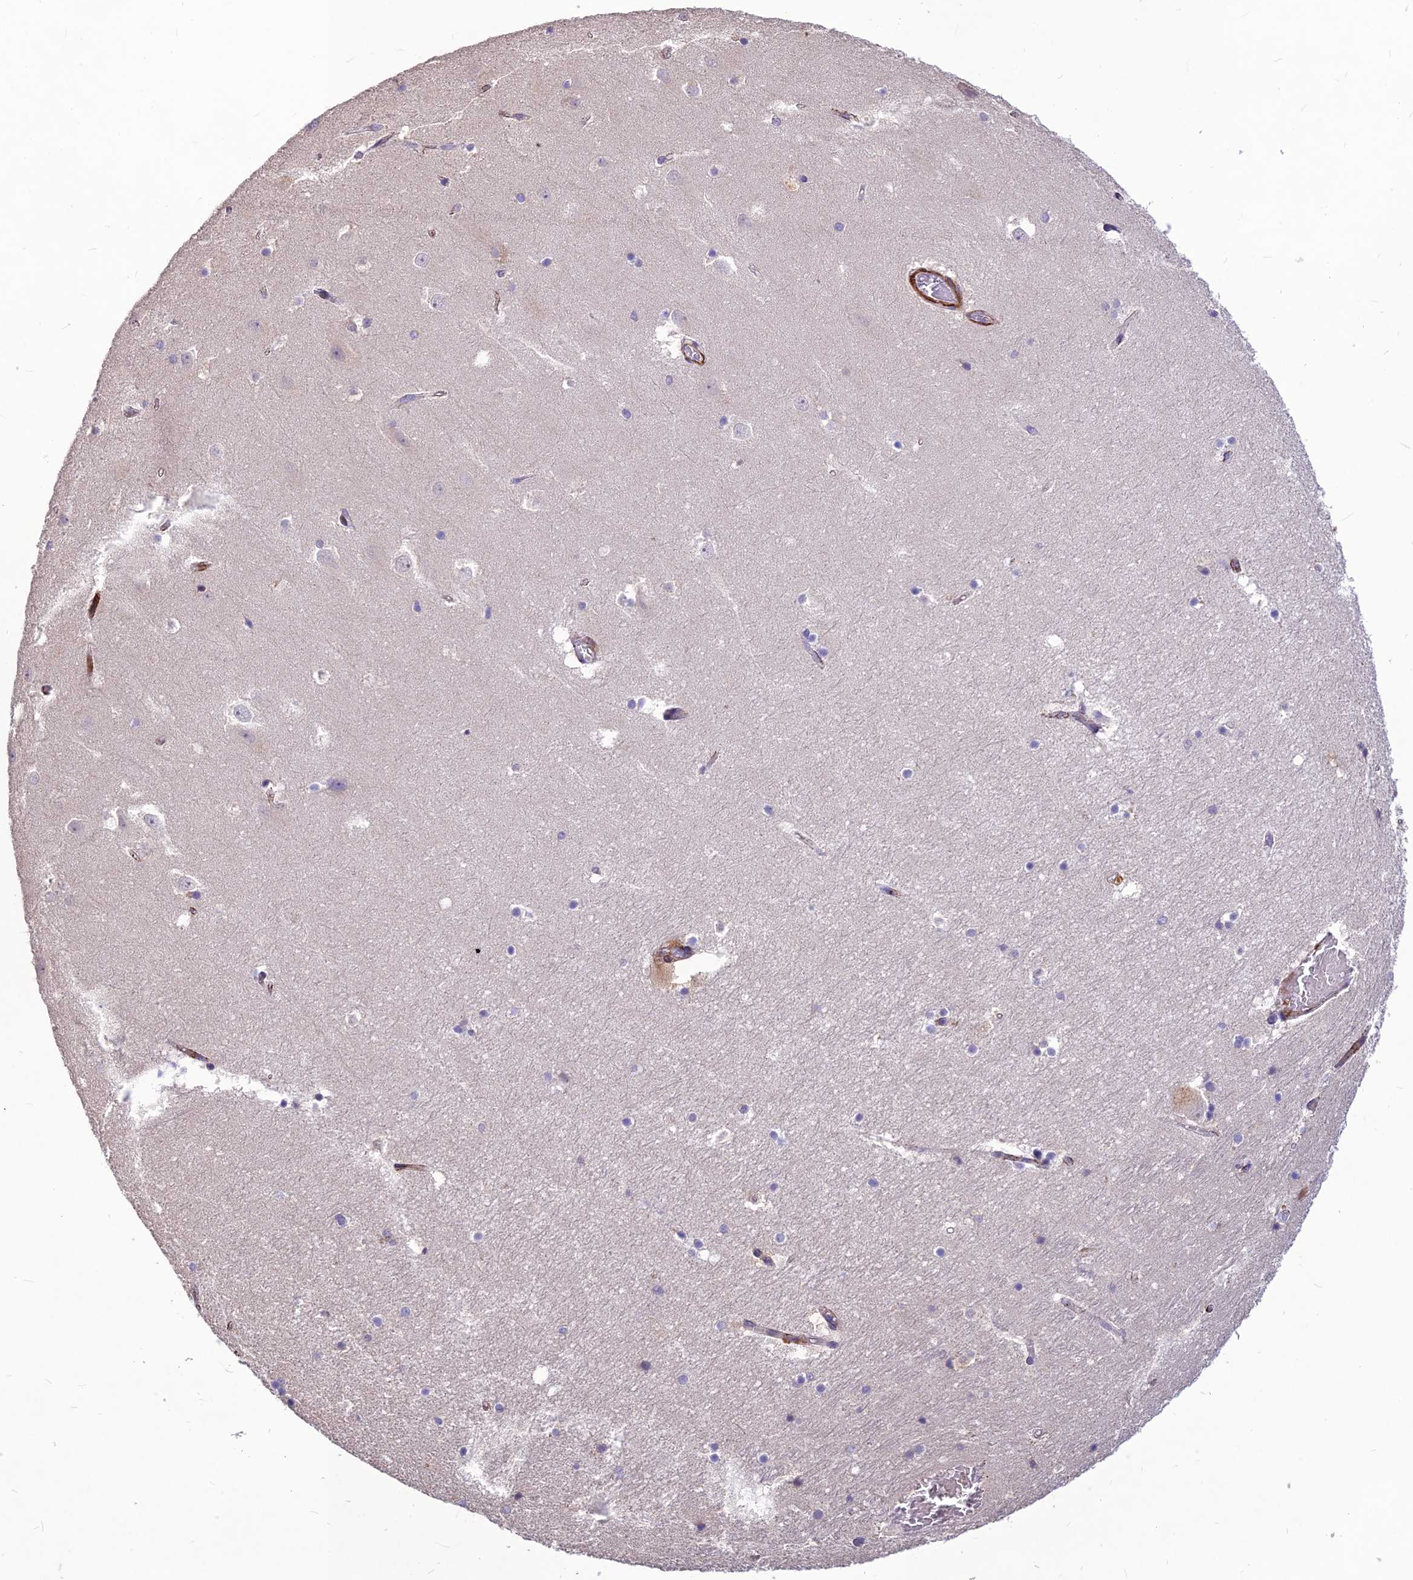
{"staining": {"intensity": "negative", "quantity": "none", "location": "none"}, "tissue": "hippocampus", "cell_type": "Glial cells", "image_type": "normal", "snomed": [{"axis": "morphology", "description": "Normal tissue, NOS"}, {"axis": "topography", "description": "Hippocampus"}], "caption": "There is no significant expression in glial cells of hippocampus. (DAB (3,3'-diaminobenzidine) IHC visualized using brightfield microscopy, high magnification).", "gene": "CLUH", "patient": {"sex": "female", "age": 52}}